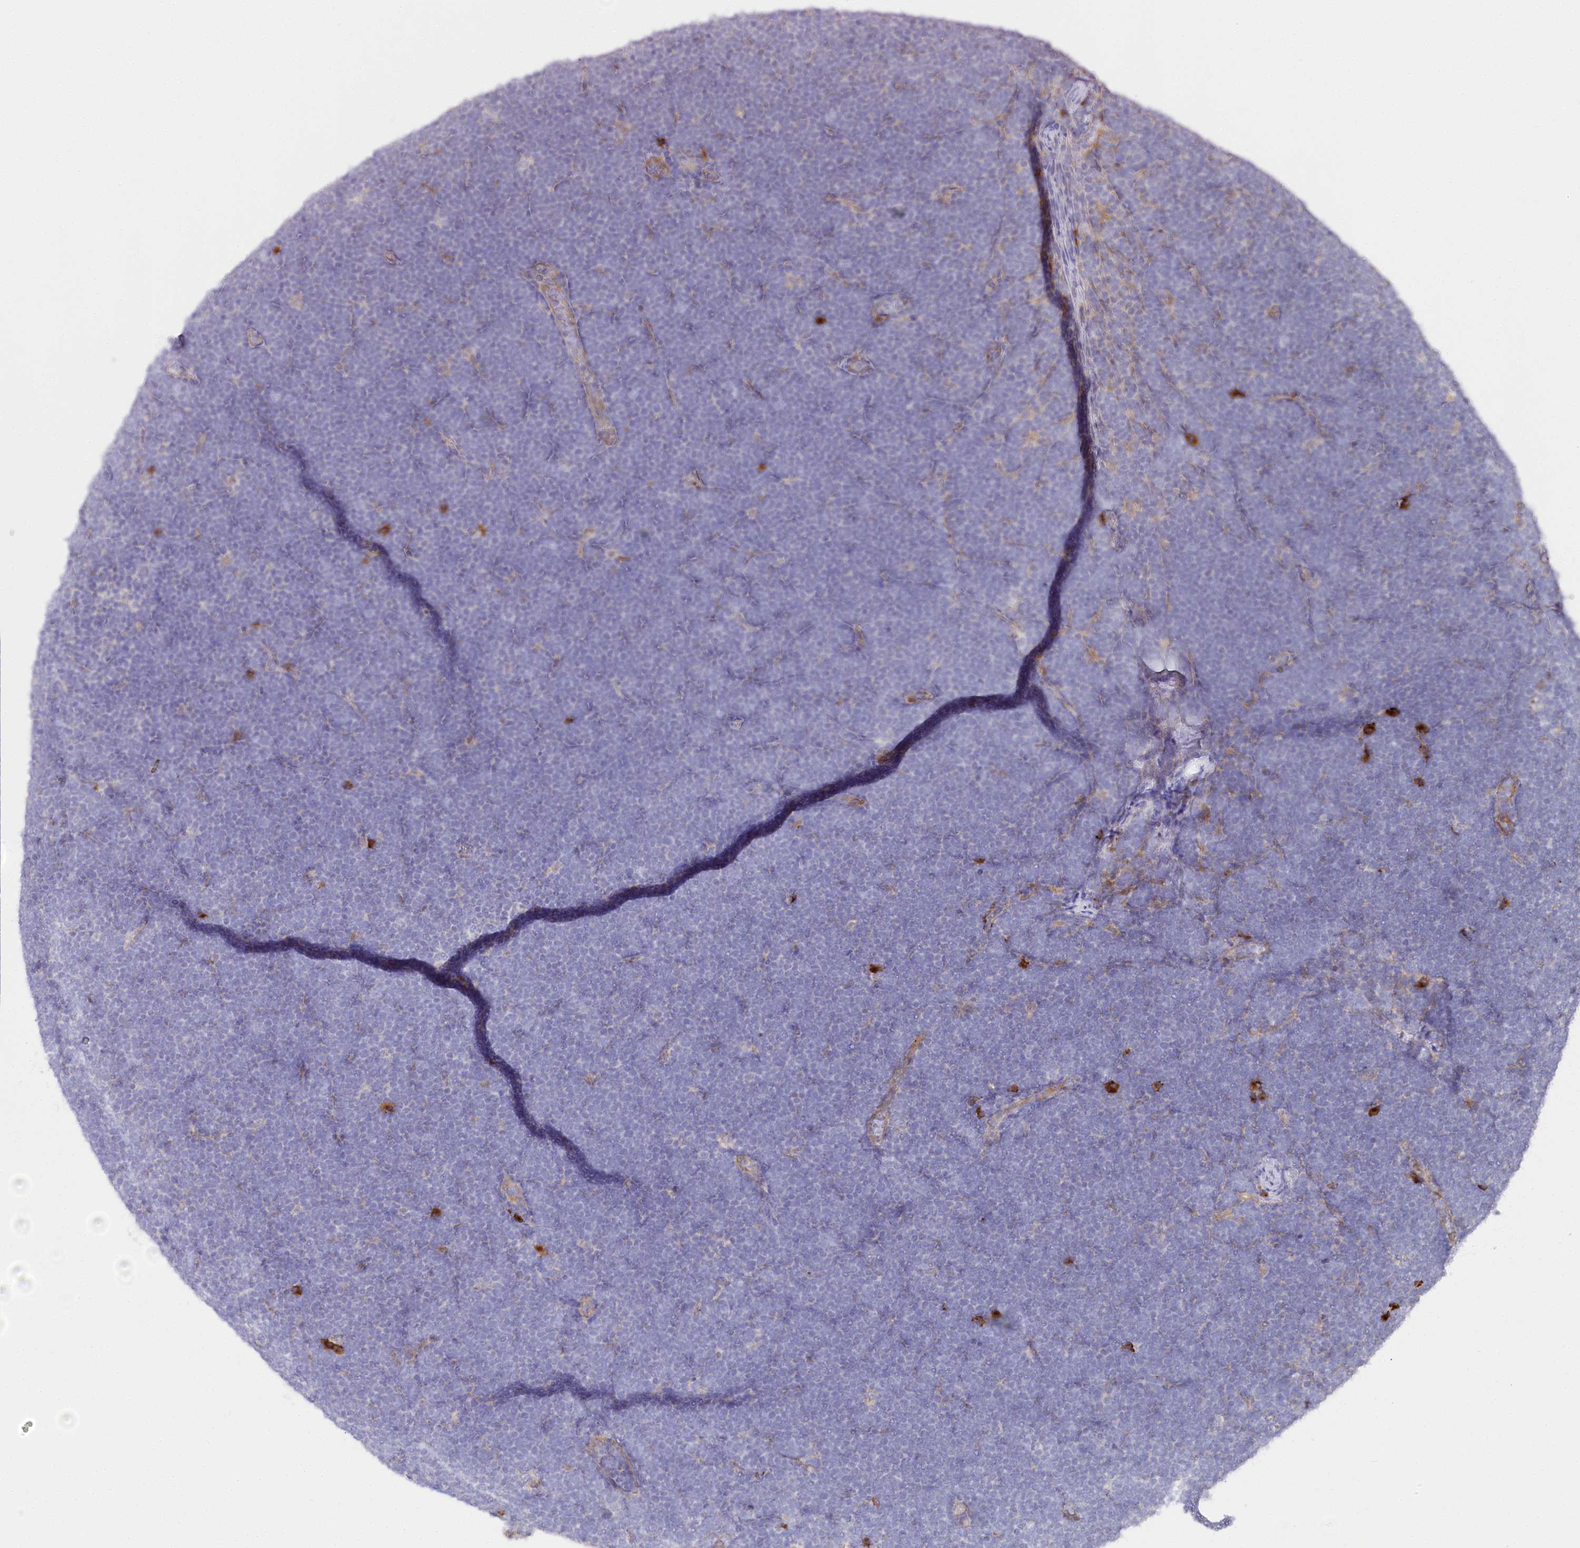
{"staining": {"intensity": "negative", "quantity": "none", "location": "none"}, "tissue": "lymphoma", "cell_type": "Tumor cells", "image_type": "cancer", "snomed": [{"axis": "morphology", "description": "Malignant lymphoma, non-Hodgkin's type, High grade"}, {"axis": "topography", "description": "Lymph node"}], "caption": "Histopathology image shows no significant protein expression in tumor cells of lymphoma.", "gene": "POGLUT1", "patient": {"sex": "male", "age": 13}}